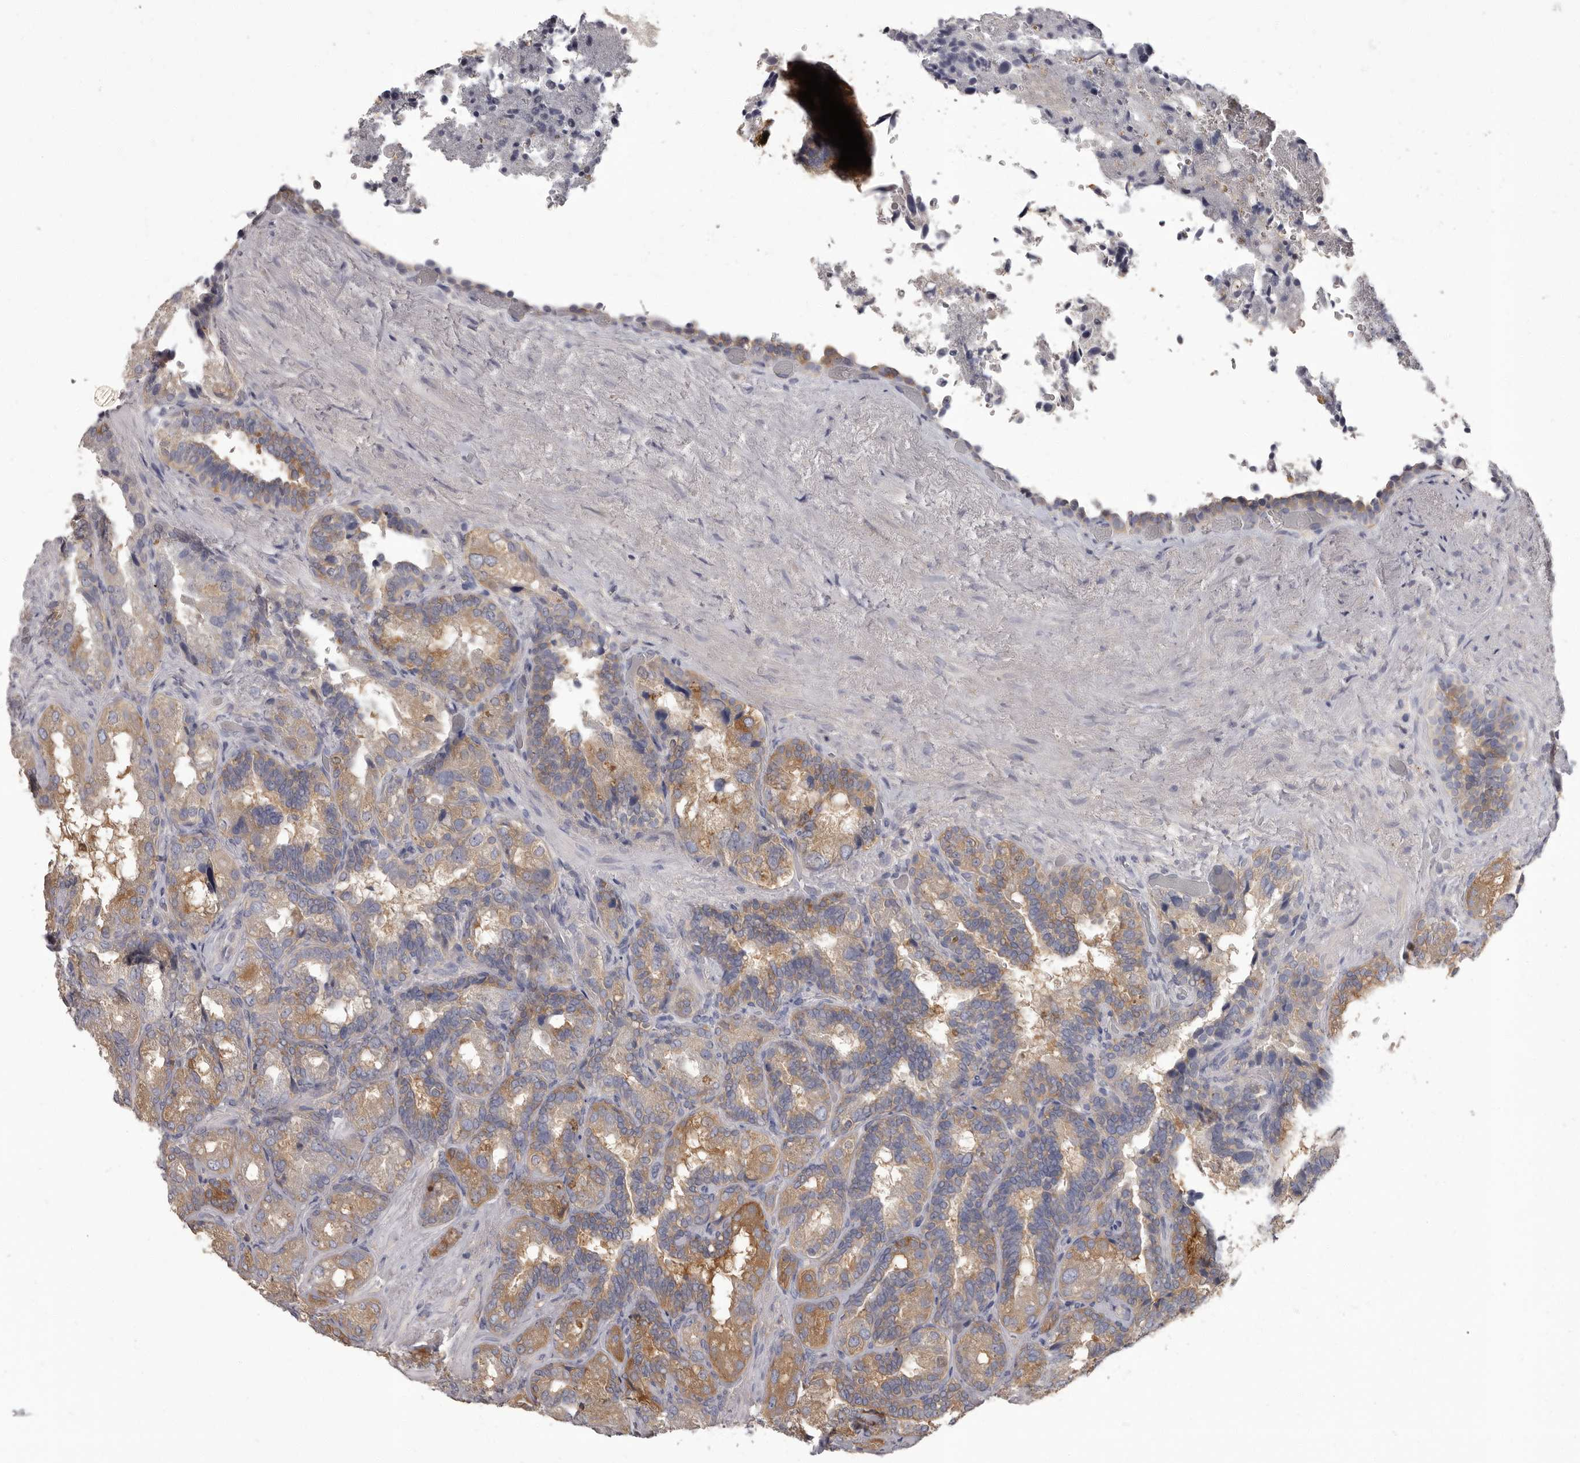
{"staining": {"intensity": "moderate", "quantity": ">75%", "location": "cytoplasmic/membranous"}, "tissue": "seminal vesicle", "cell_type": "Glandular cells", "image_type": "normal", "snomed": [{"axis": "morphology", "description": "Normal tissue, NOS"}, {"axis": "topography", "description": "Seminal veicle"}, {"axis": "topography", "description": "Peripheral nerve tissue"}], "caption": "The micrograph shows immunohistochemical staining of unremarkable seminal vesicle. There is moderate cytoplasmic/membranous positivity is appreciated in approximately >75% of glandular cells.", "gene": "APEH", "patient": {"sex": "male", "age": 63}}